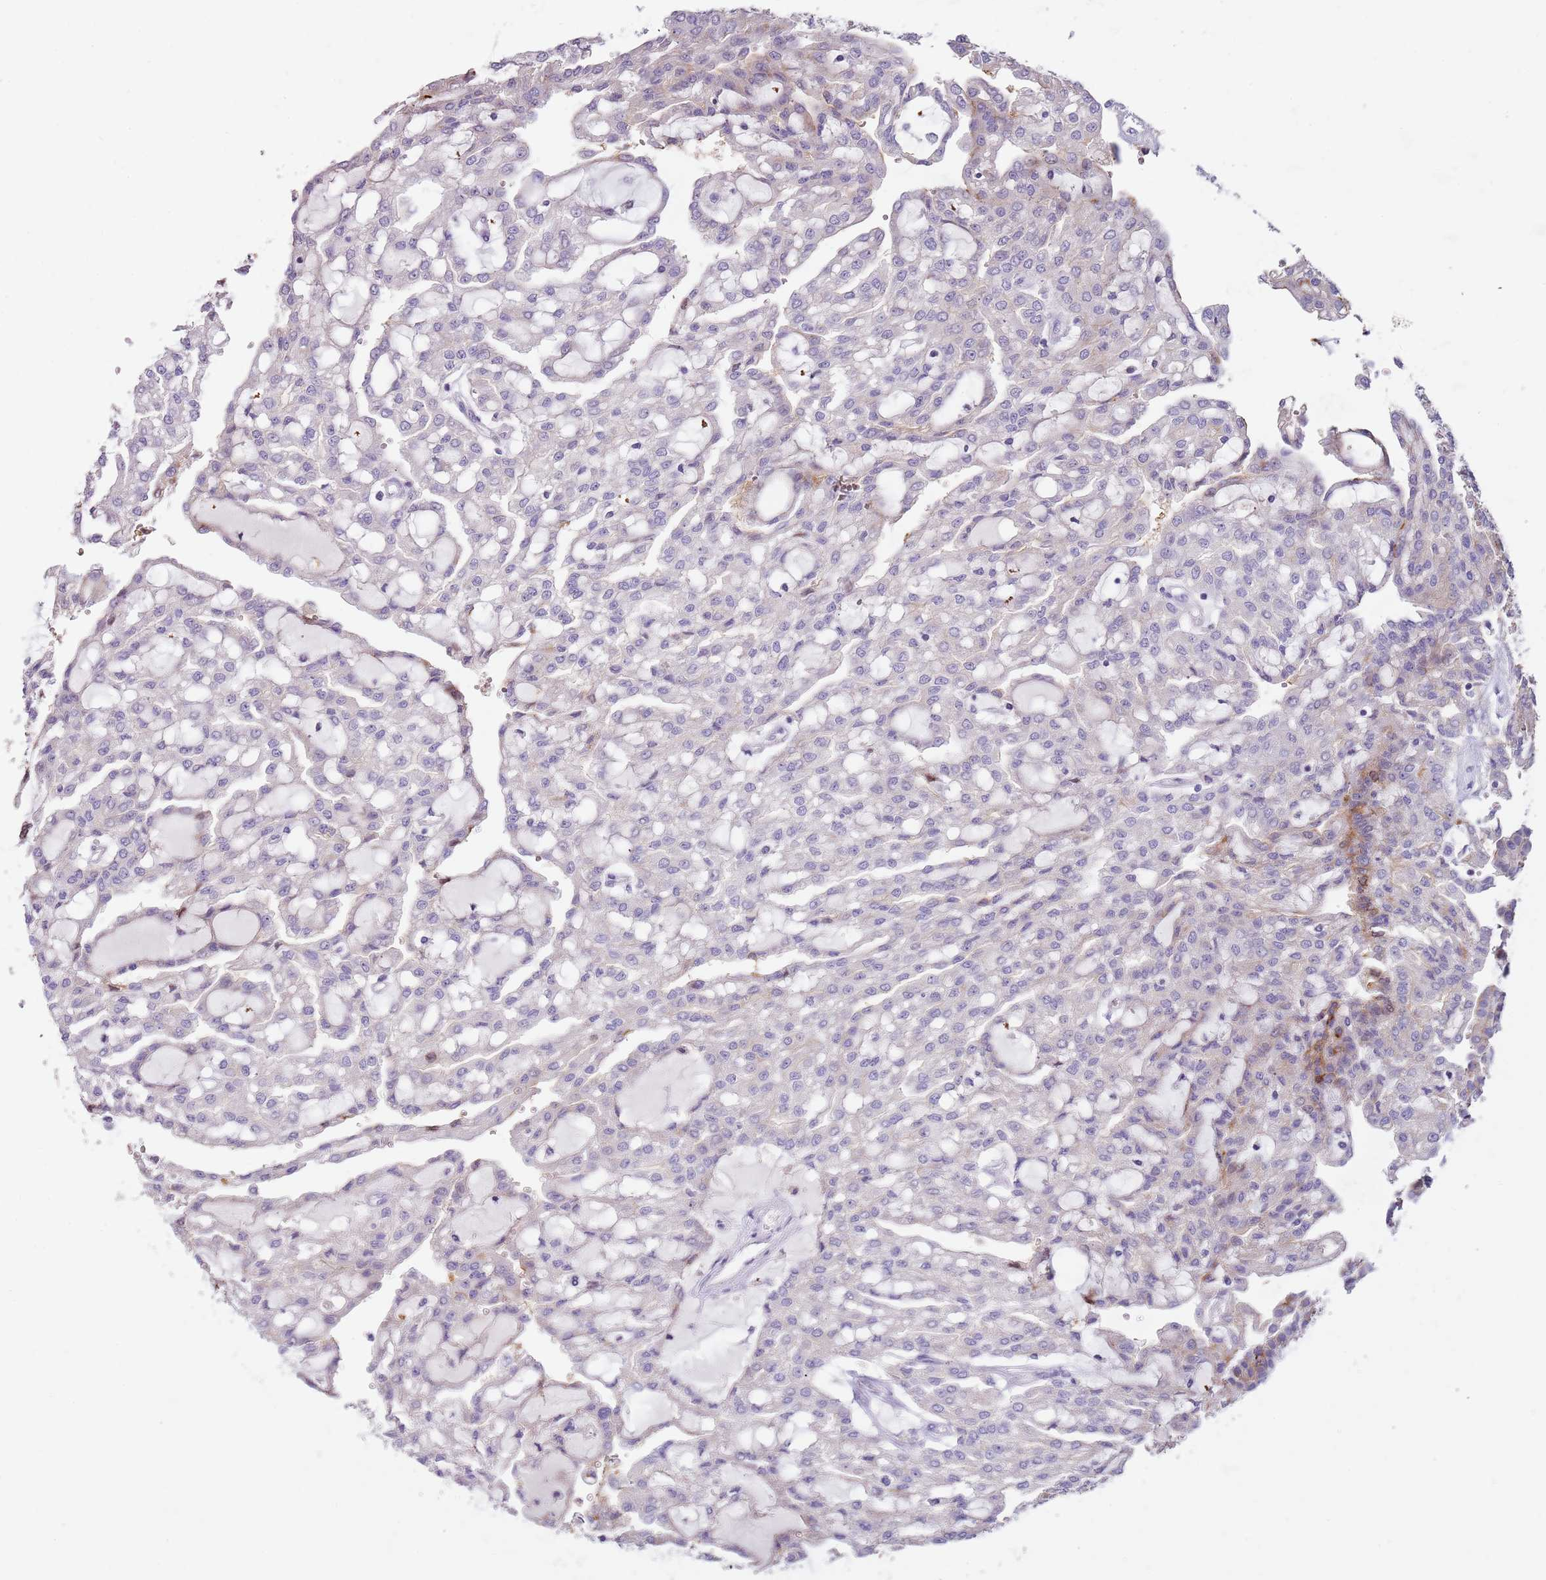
{"staining": {"intensity": "weak", "quantity": "<25%", "location": "cytoplasmic/membranous"}, "tissue": "renal cancer", "cell_type": "Tumor cells", "image_type": "cancer", "snomed": [{"axis": "morphology", "description": "Adenocarcinoma, NOS"}, {"axis": "topography", "description": "Kidney"}], "caption": "Protein analysis of renal adenocarcinoma displays no significant positivity in tumor cells.", "gene": "C2CD3", "patient": {"sex": "male", "age": 63}}